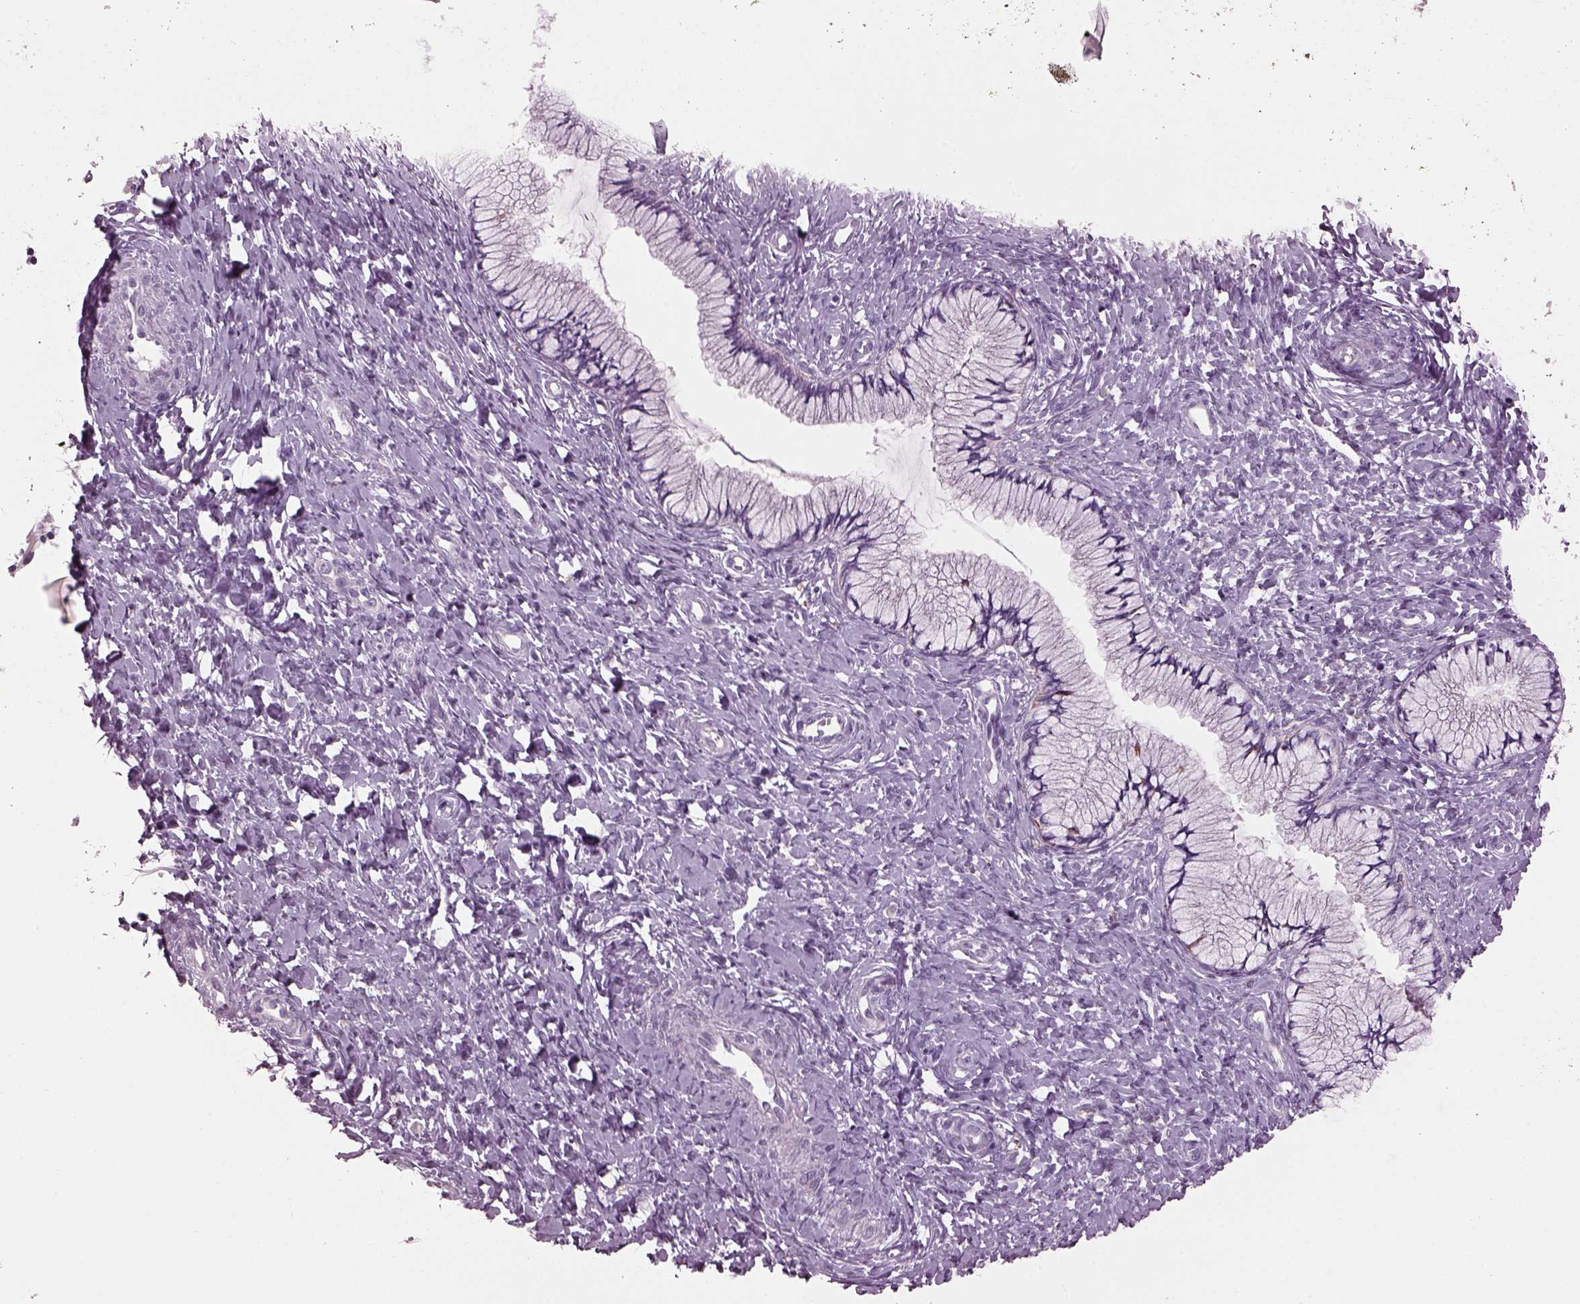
{"staining": {"intensity": "negative", "quantity": "none", "location": "none"}, "tissue": "cervix", "cell_type": "Glandular cells", "image_type": "normal", "snomed": [{"axis": "morphology", "description": "Normal tissue, NOS"}, {"axis": "topography", "description": "Cervix"}], "caption": "An IHC image of benign cervix is shown. There is no staining in glandular cells of cervix.", "gene": "TMEM231", "patient": {"sex": "female", "age": 37}}